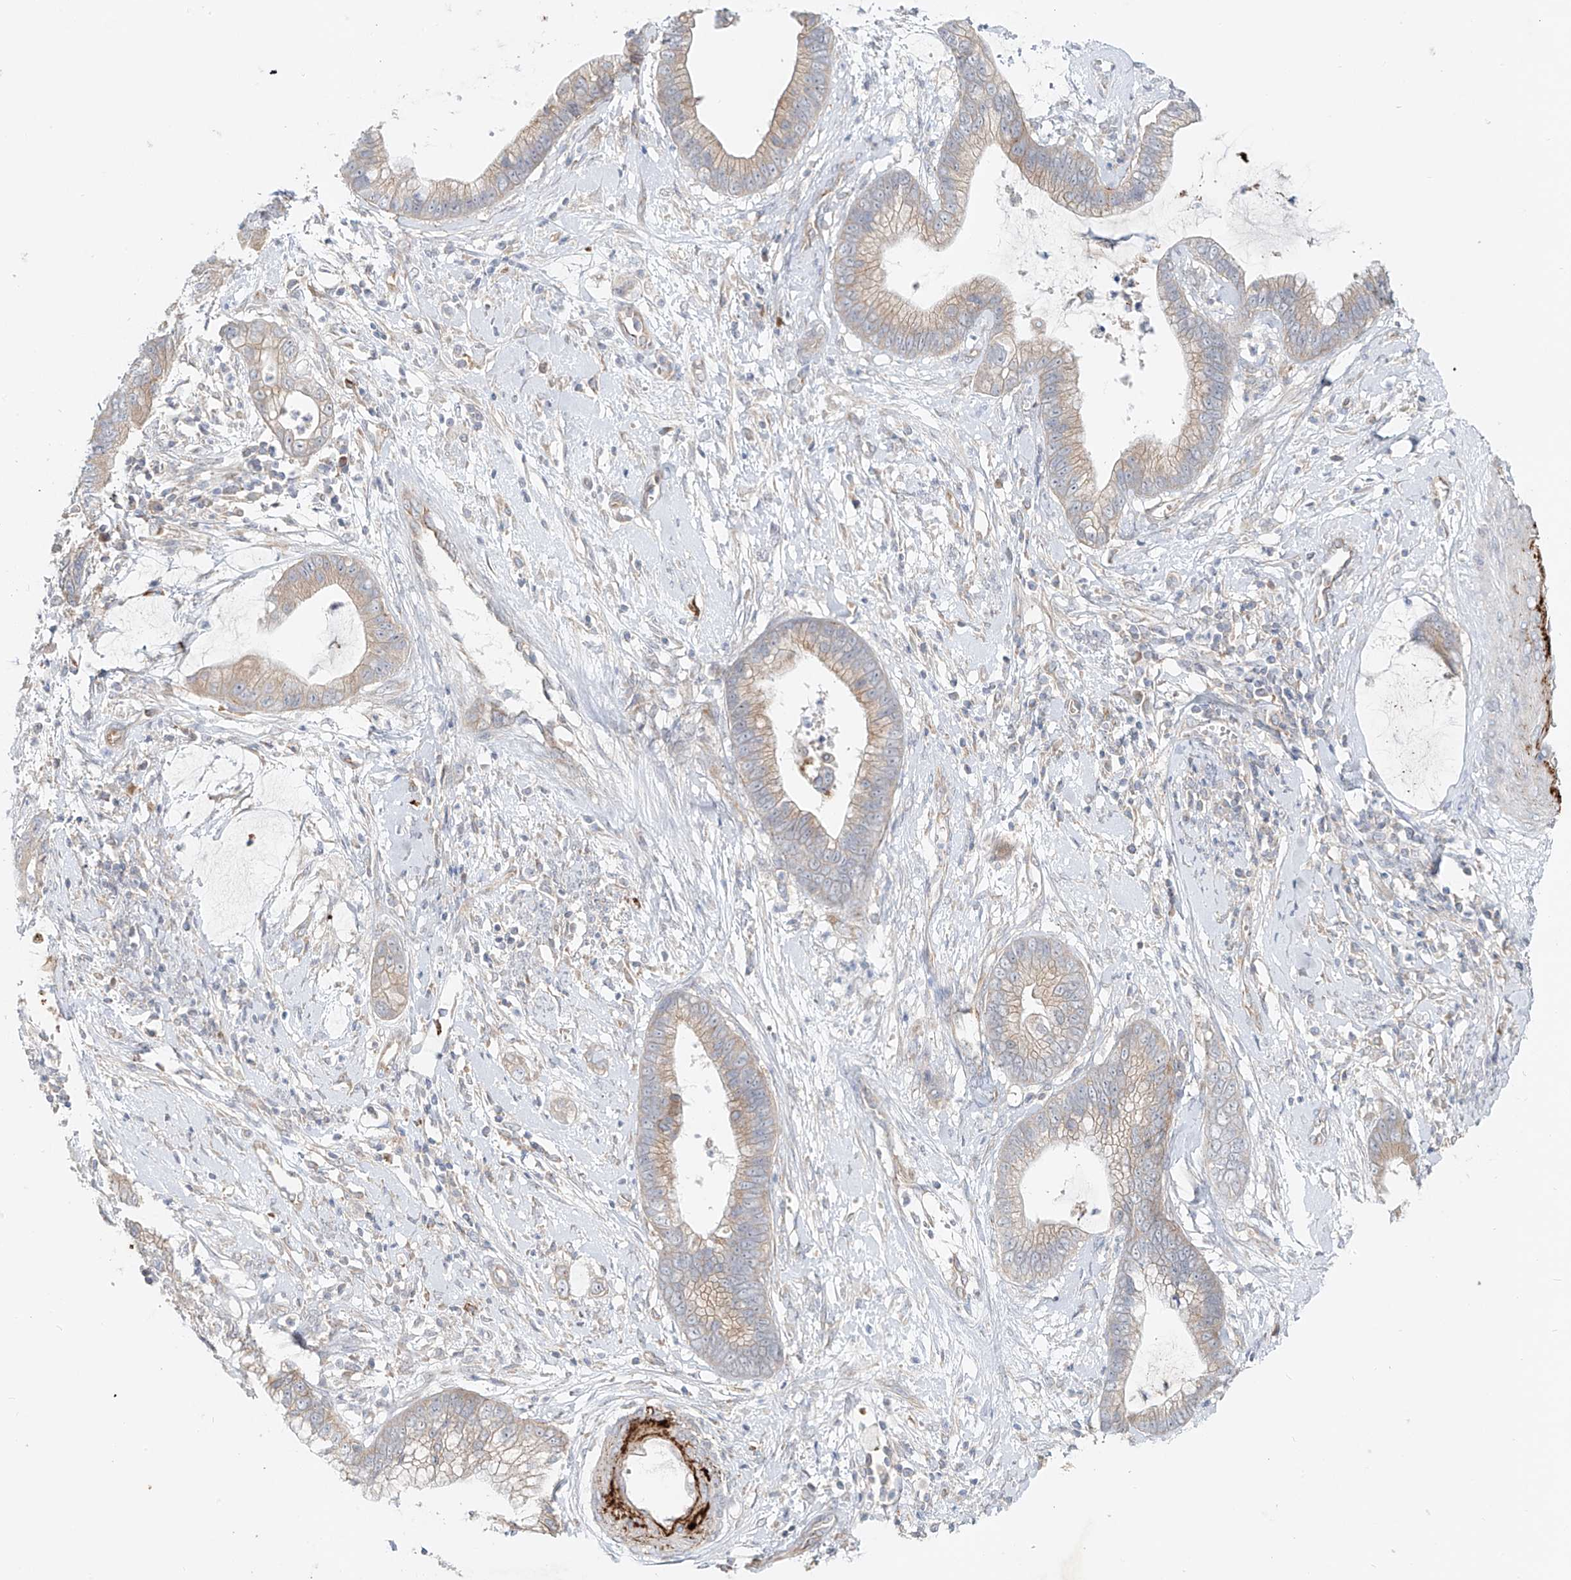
{"staining": {"intensity": "weak", "quantity": "25%-75%", "location": "cytoplasmic/membranous"}, "tissue": "cervical cancer", "cell_type": "Tumor cells", "image_type": "cancer", "snomed": [{"axis": "morphology", "description": "Adenocarcinoma, NOS"}, {"axis": "topography", "description": "Cervix"}], "caption": "A brown stain shows weak cytoplasmic/membranous positivity of a protein in human cervical cancer (adenocarcinoma) tumor cells.", "gene": "TJAP1", "patient": {"sex": "female", "age": 44}}